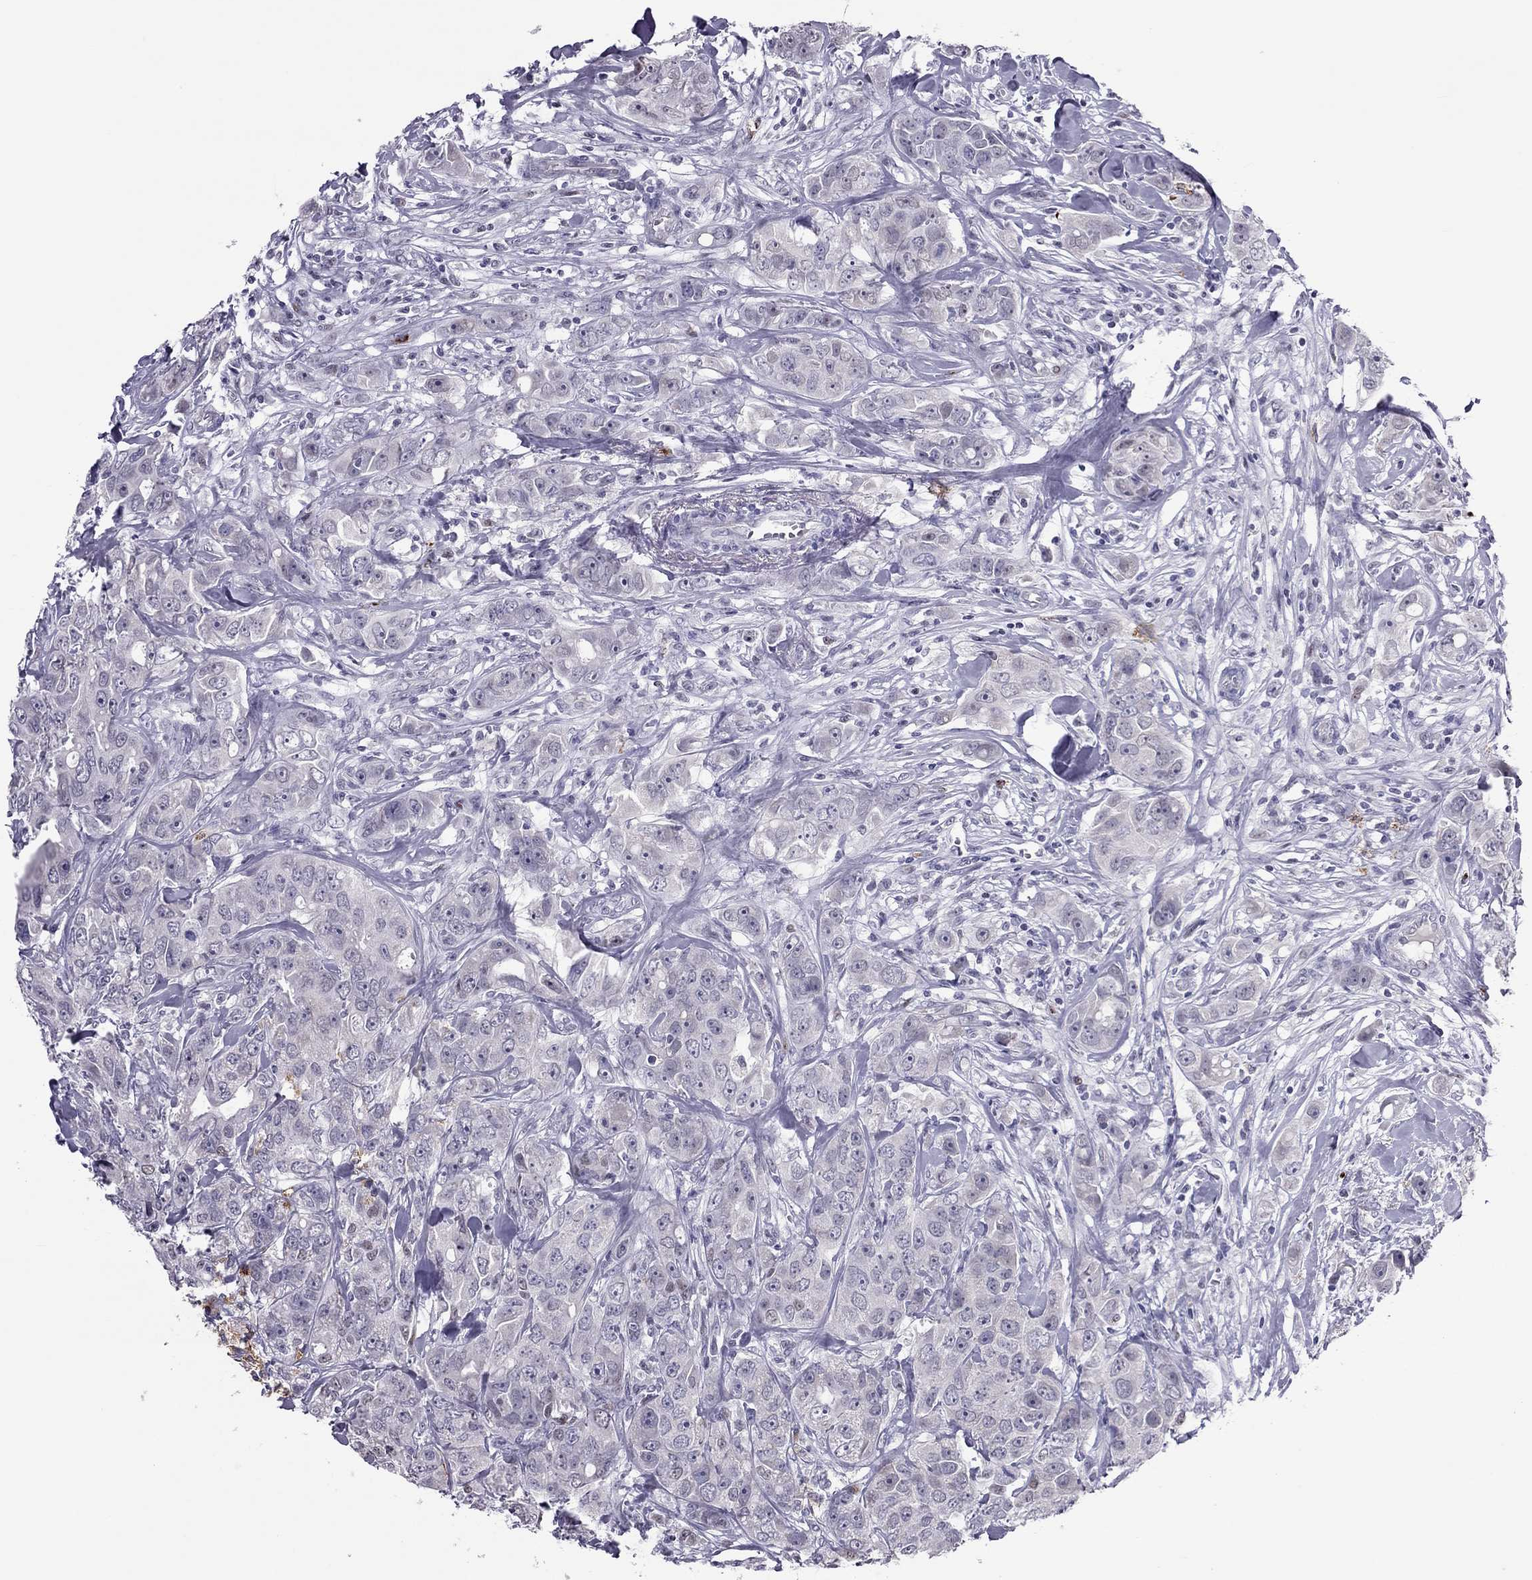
{"staining": {"intensity": "negative", "quantity": "none", "location": "none"}, "tissue": "breast cancer", "cell_type": "Tumor cells", "image_type": "cancer", "snomed": [{"axis": "morphology", "description": "Duct carcinoma"}, {"axis": "topography", "description": "Breast"}], "caption": "Tumor cells are negative for brown protein staining in breast cancer. (DAB immunohistochemistry, high magnification).", "gene": "CCL27", "patient": {"sex": "female", "age": 43}}